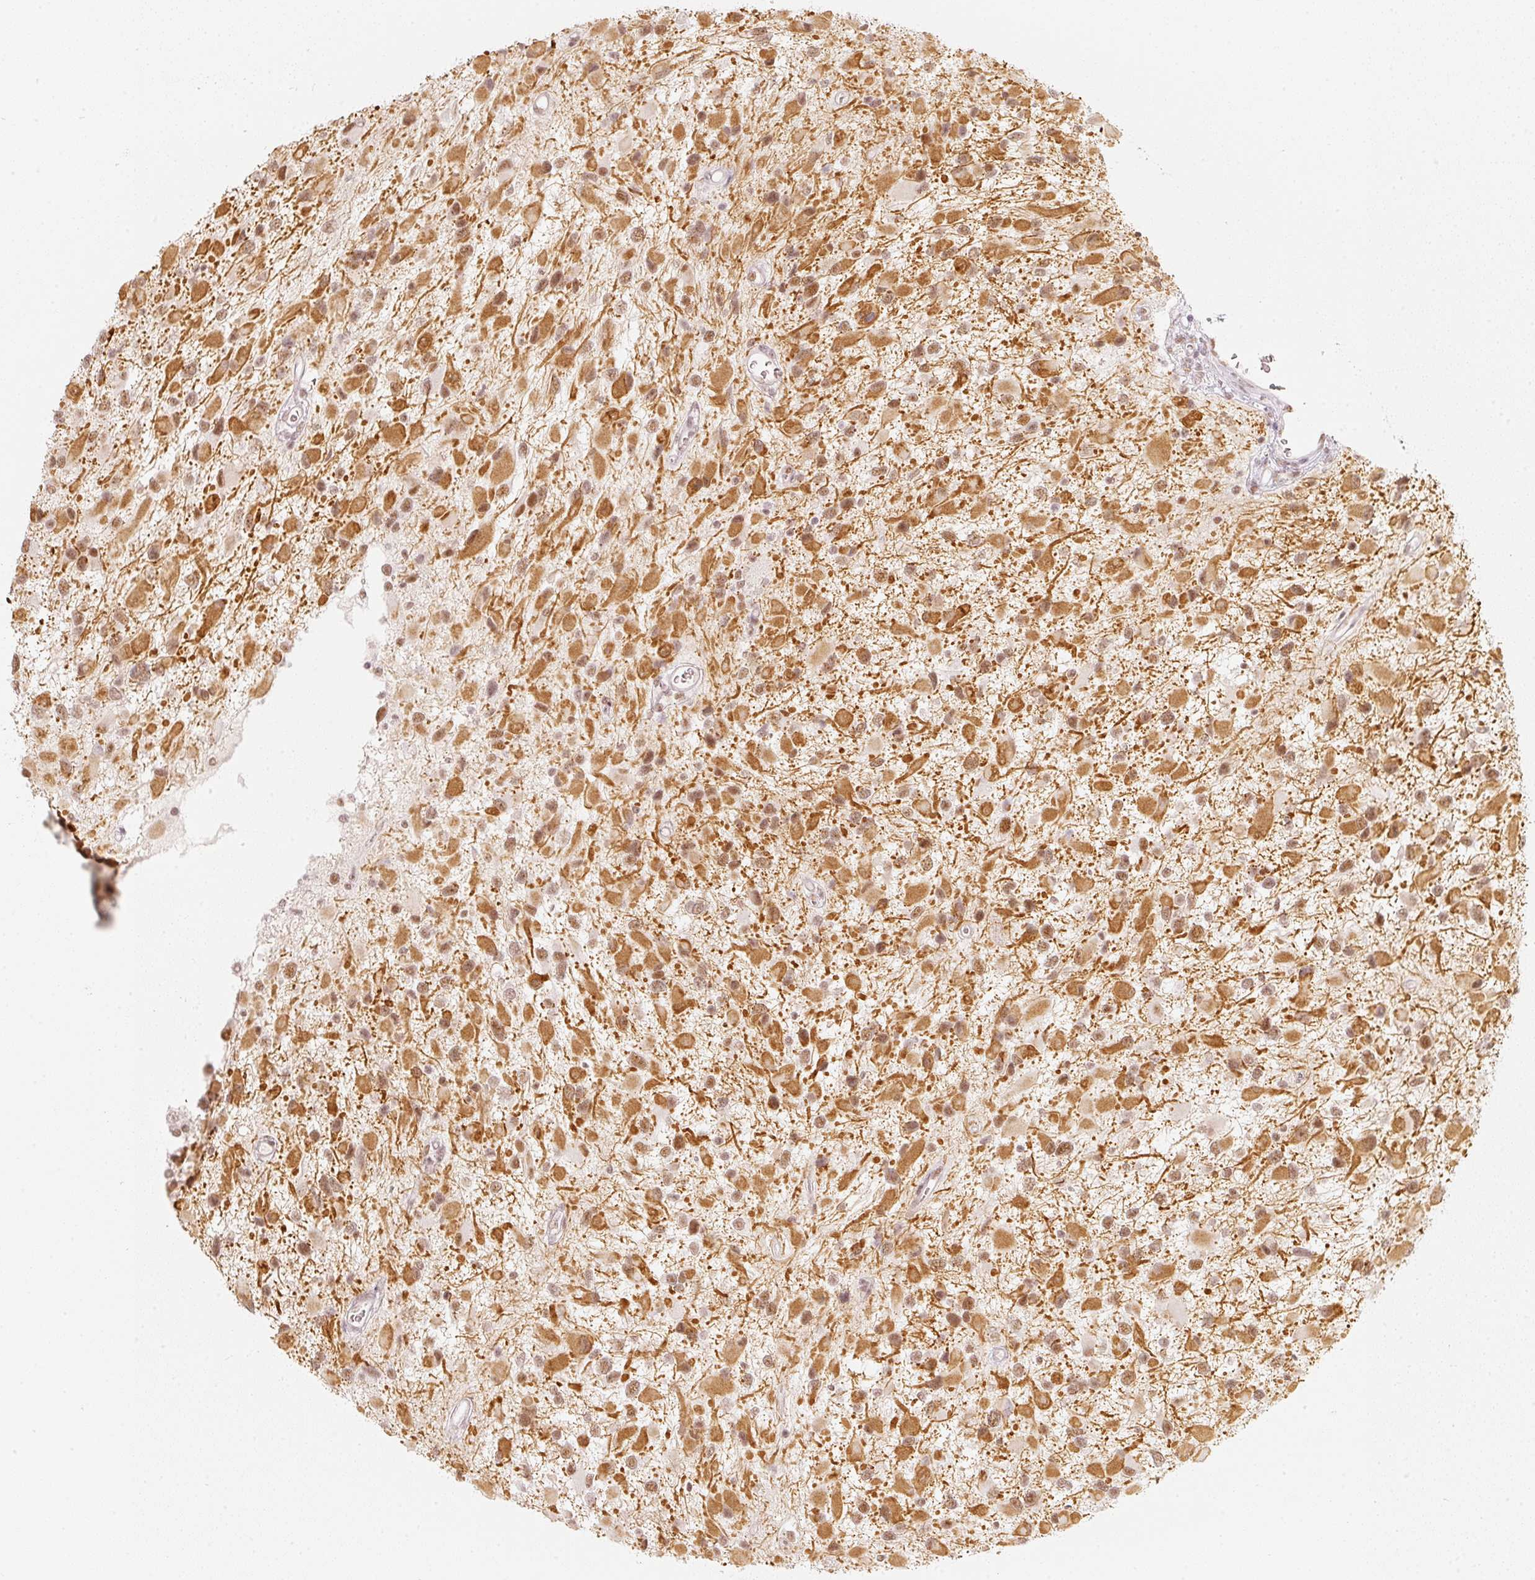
{"staining": {"intensity": "strong", "quantity": ">75%", "location": "cytoplasmic/membranous,nuclear"}, "tissue": "glioma", "cell_type": "Tumor cells", "image_type": "cancer", "snomed": [{"axis": "morphology", "description": "Glioma, malignant, High grade"}, {"axis": "topography", "description": "Brain"}], "caption": "Immunohistochemistry photomicrograph of neoplastic tissue: malignant glioma (high-grade) stained using IHC shows high levels of strong protein expression localized specifically in the cytoplasmic/membranous and nuclear of tumor cells, appearing as a cytoplasmic/membranous and nuclear brown color.", "gene": "PPP1R10", "patient": {"sex": "male", "age": 53}}